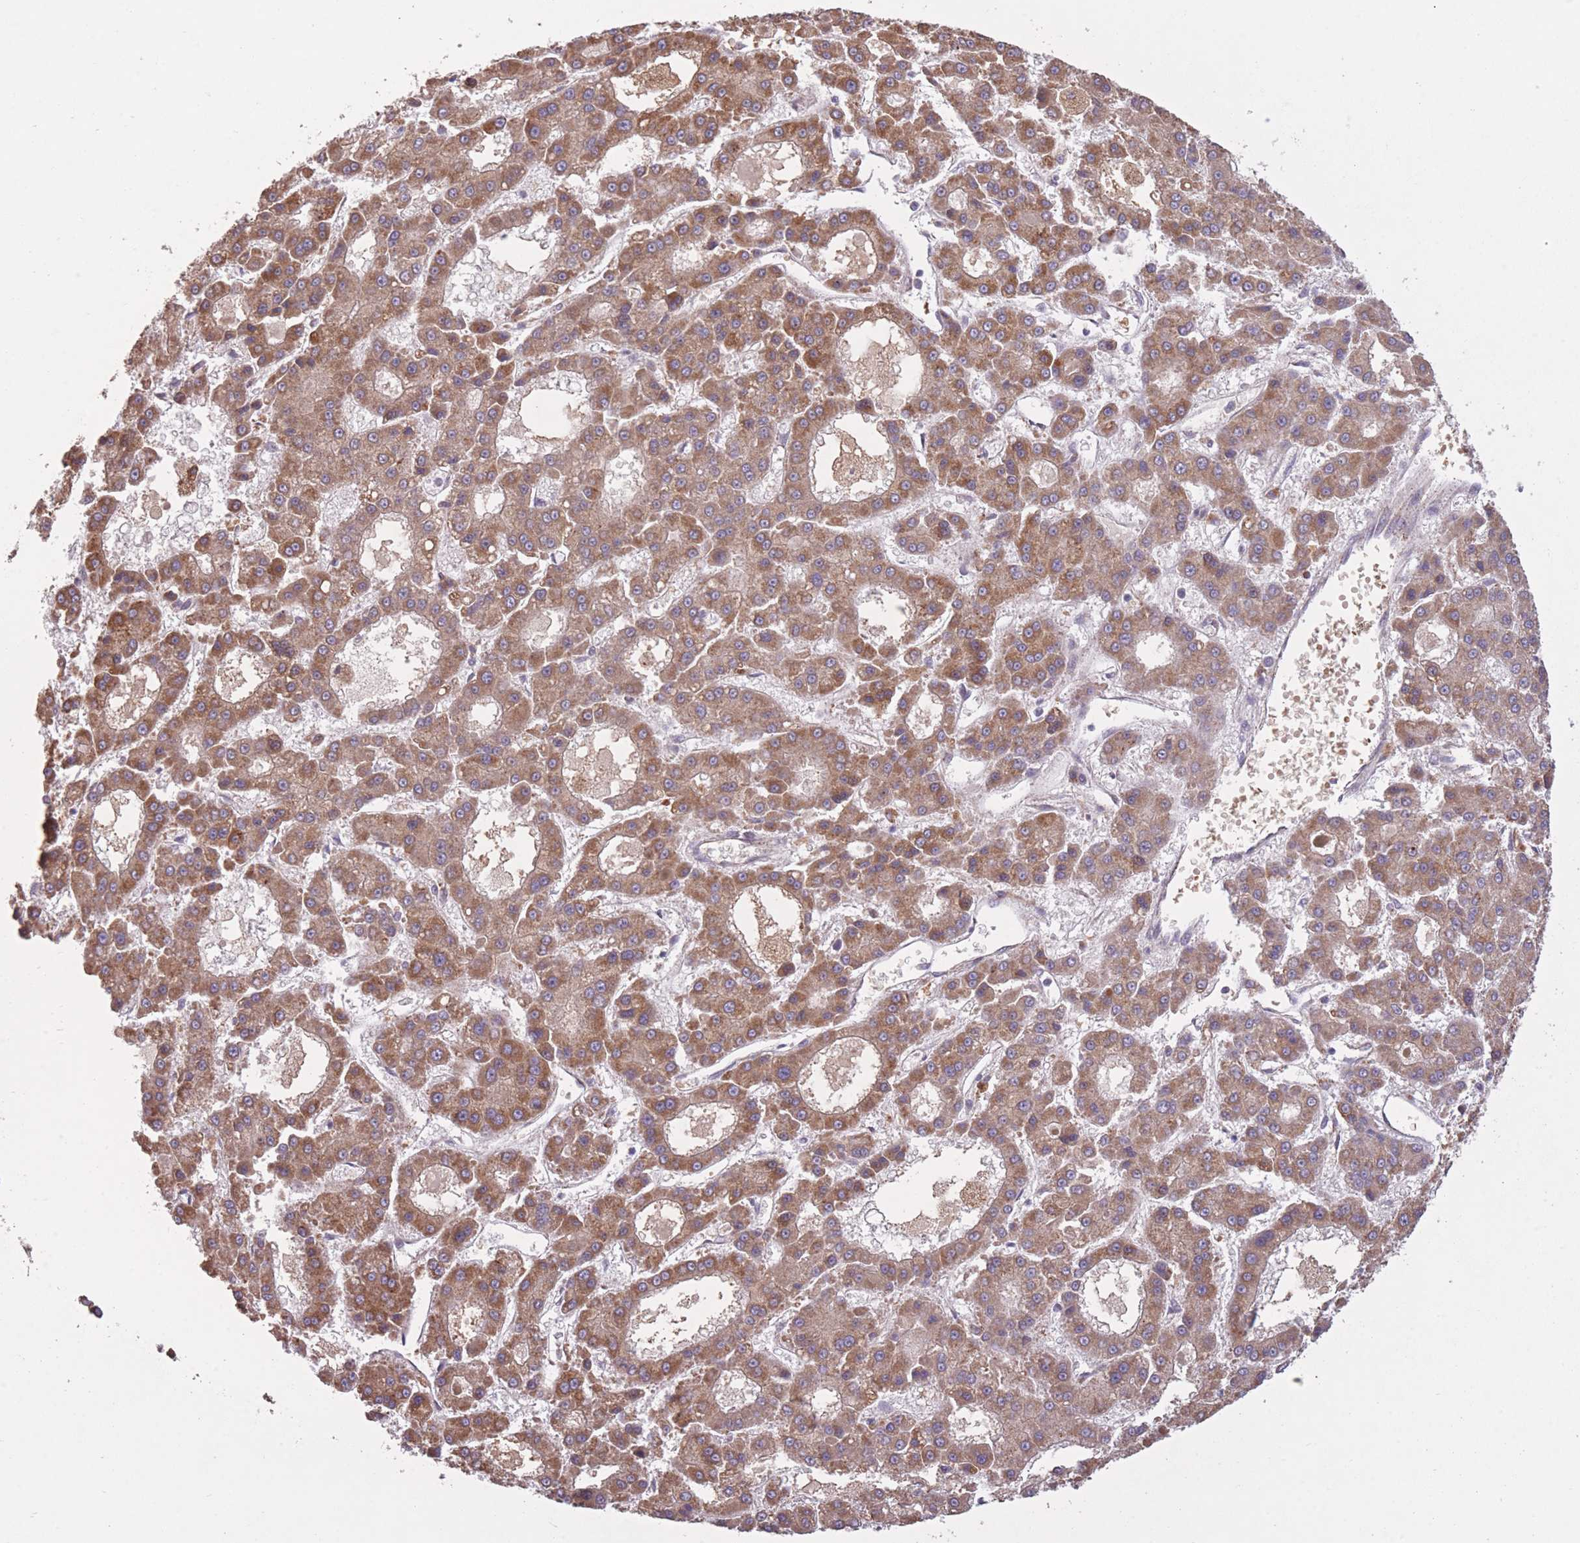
{"staining": {"intensity": "moderate", "quantity": ">75%", "location": "cytoplasmic/membranous"}, "tissue": "liver cancer", "cell_type": "Tumor cells", "image_type": "cancer", "snomed": [{"axis": "morphology", "description": "Carcinoma, Hepatocellular, NOS"}, {"axis": "topography", "description": "Liver"}], "caption": "Immunohistochemical staining of liver hepatocellular carcinoma shows medium levels of moderate cytoplasmic/membranous protein positivity in approximately >75% of tumor cells.", "gene": "POLR3F", "patient": {"sex": "male", "age": 70}}